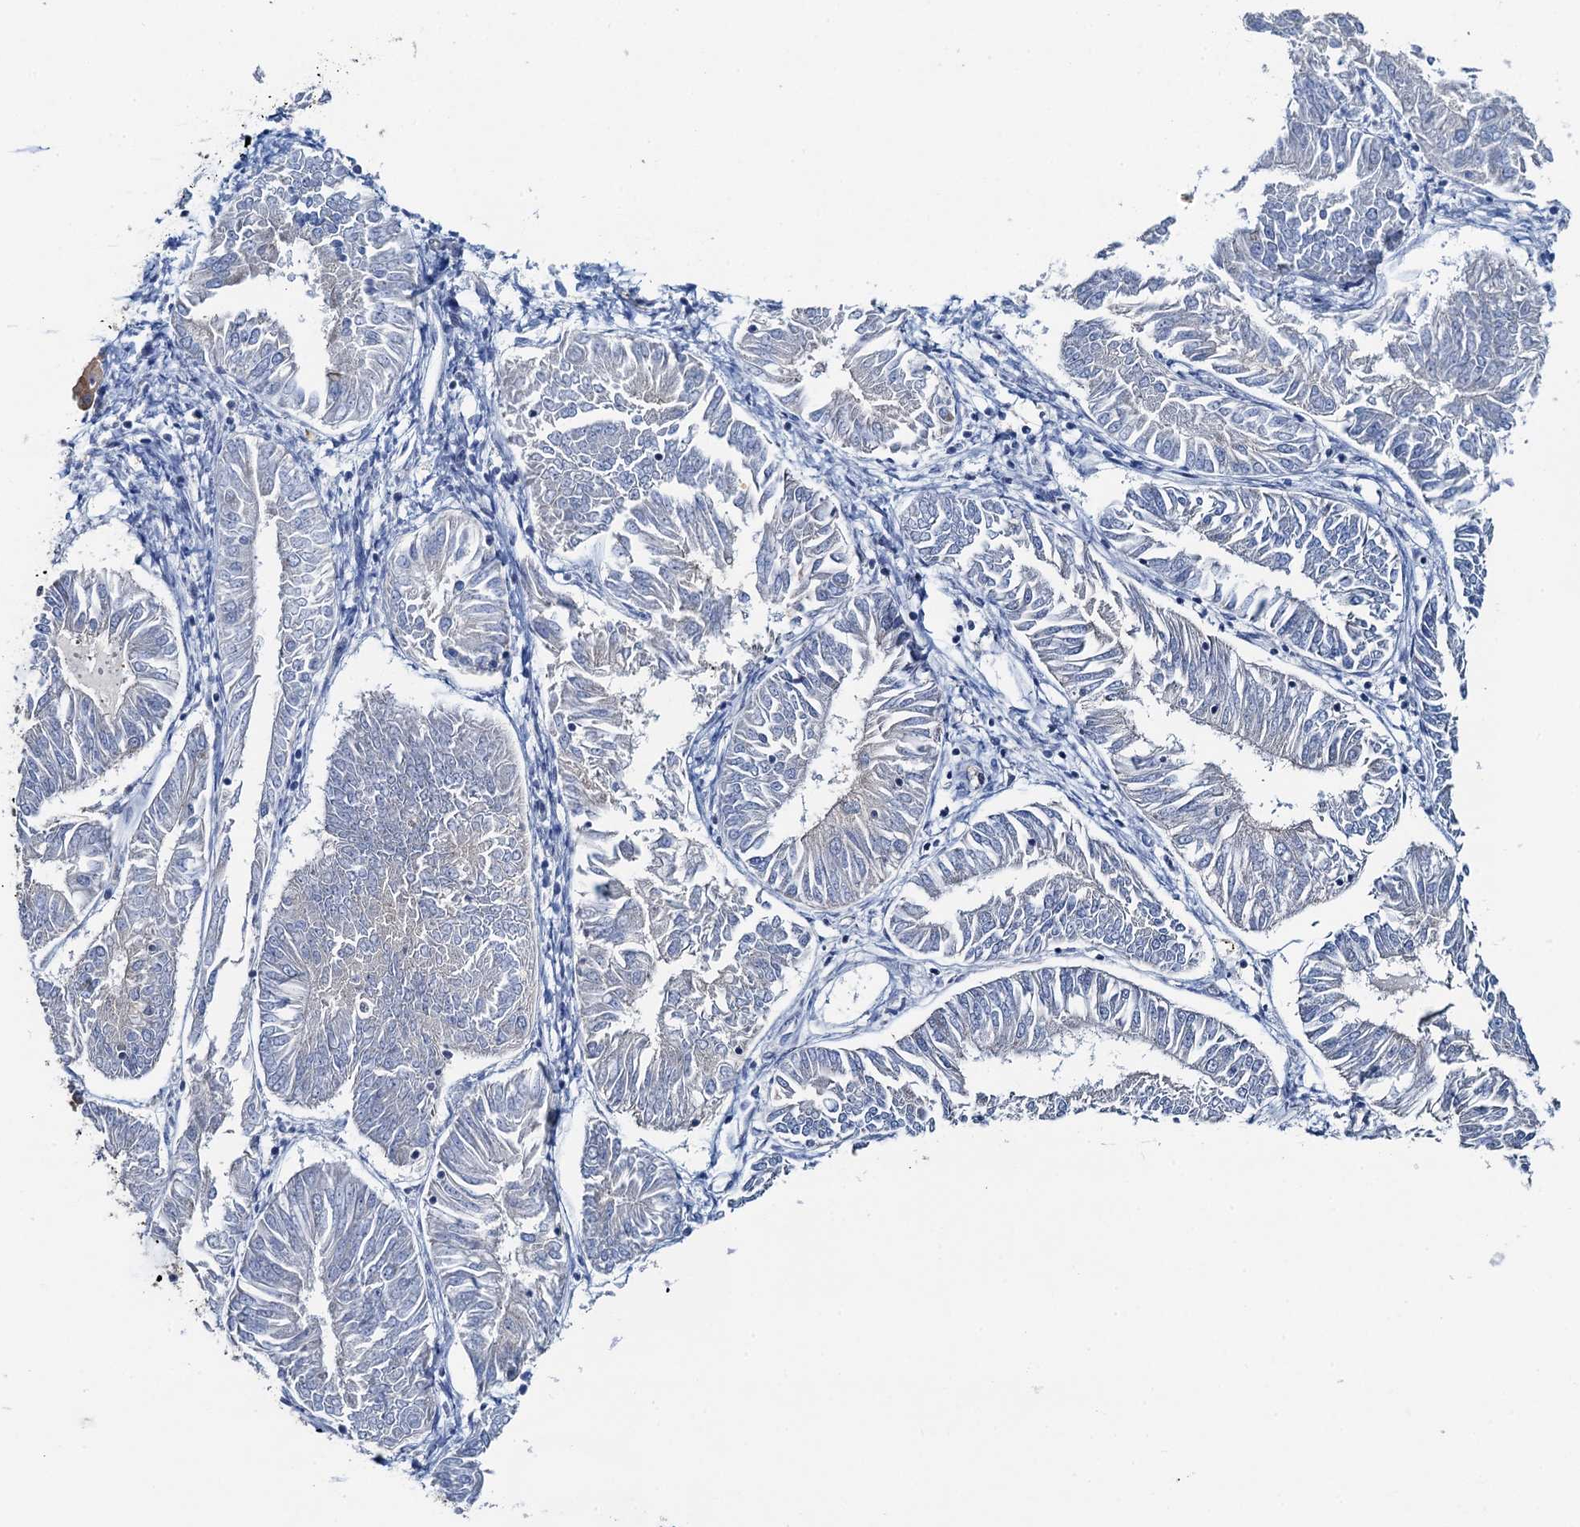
{"staining": {"intensity": "negative", "quantity": "none", "location": "none"}, "tissue": "endometrial cancer", "cell_type": "Tumor cells", "image_type": "cancer", "snomed": [{"axis": "morphology", "description": "Adenocarcinoma, NOS"}, {"axis": "topography", "description": "Endometrium"}], "caption": "IHC of endometrial adenocarcinoma demonstrates no expression in tumor cells.", "gene": "PLLP", "patient": {"sex": "female", "age": 58}}